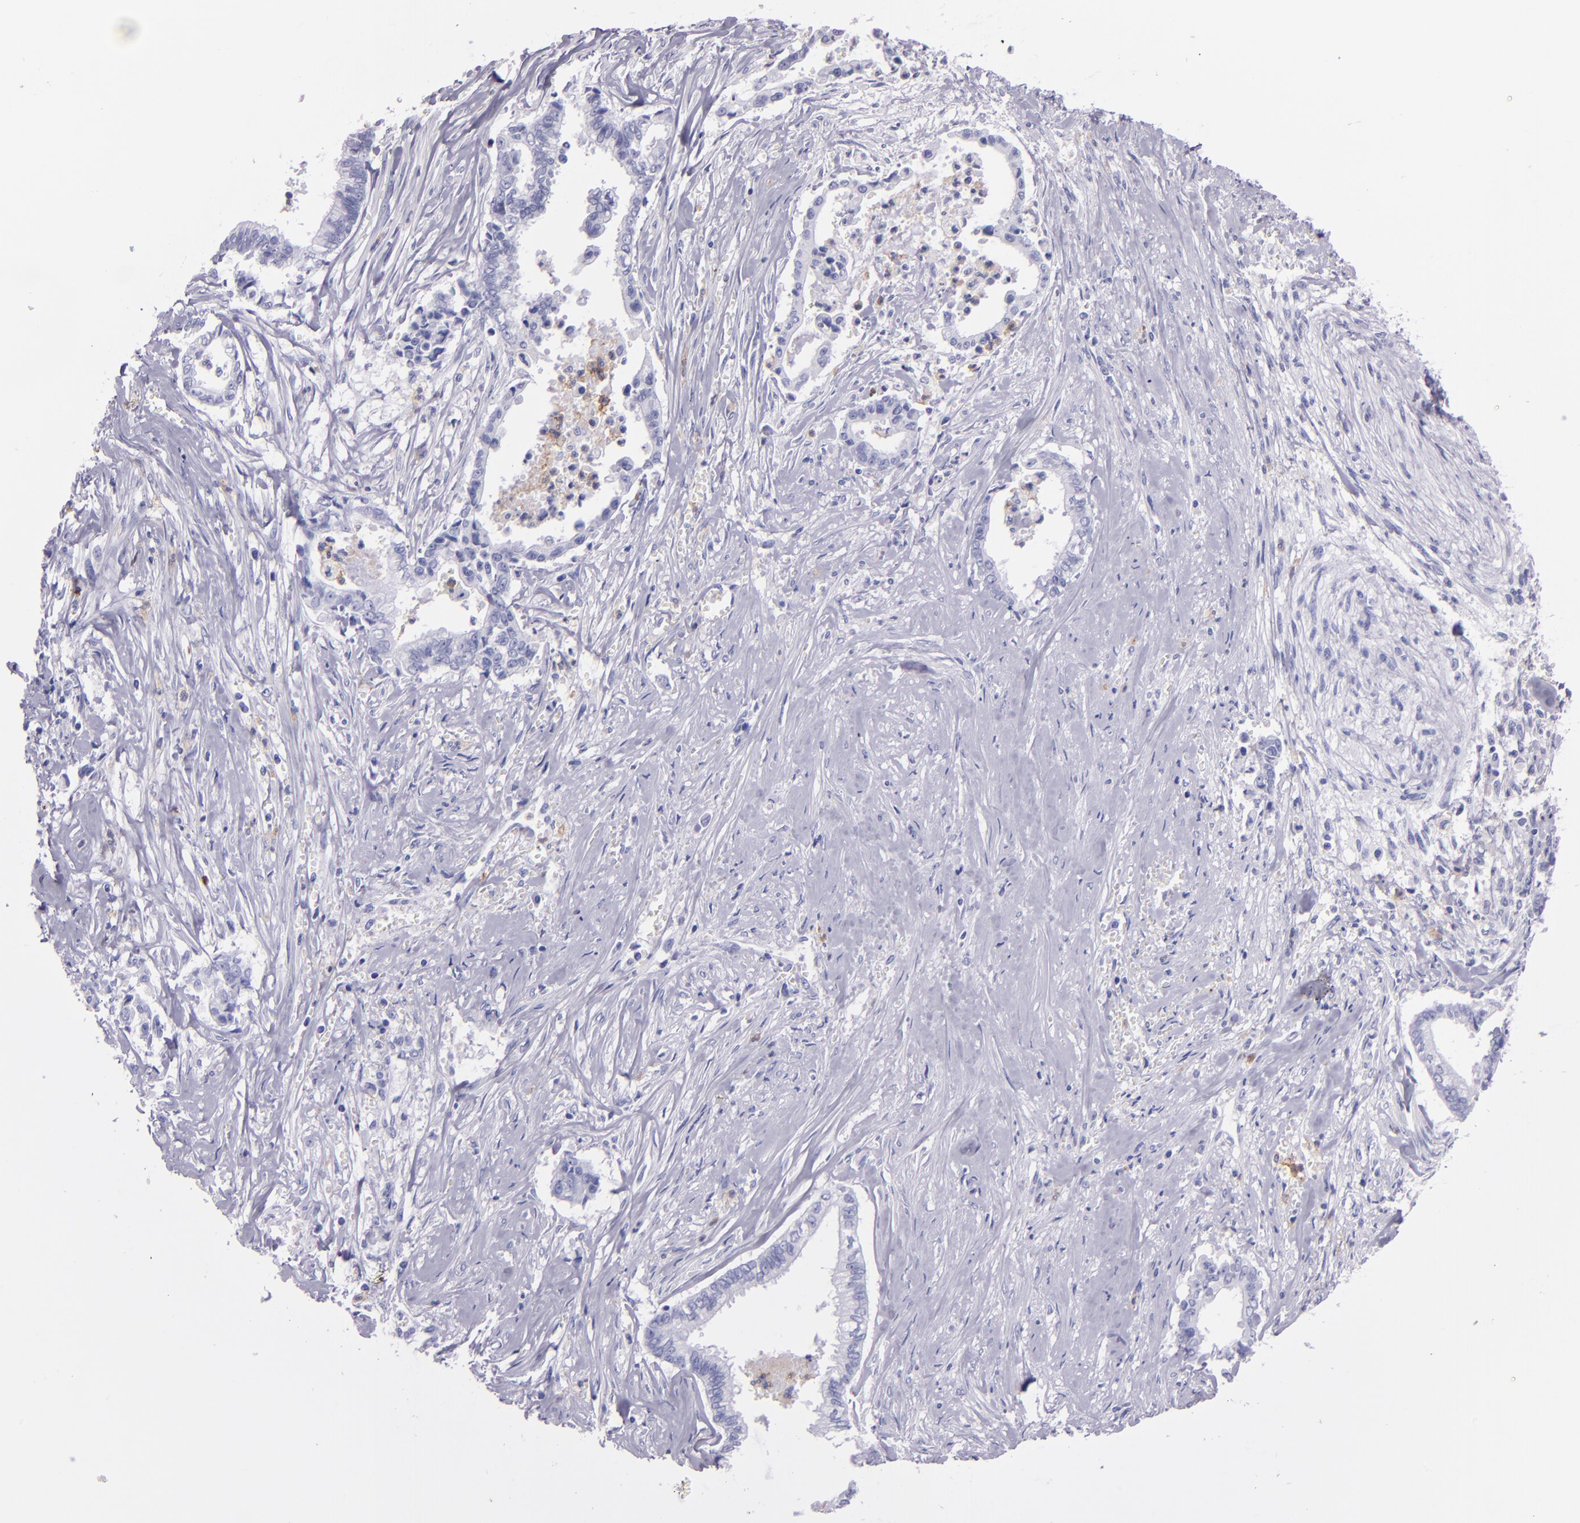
{"staining": {"intensity": "negative", "quantity": "none", "location": "none"}, "tissue": "liver cancer", "cell_type": "Tumor cells", "image_type": "cancer", "snomed": [{"axis": "morphology", "description": "Cholangiocarcinoma"}, {"axis": "topography", "description": "Liver"}], "caption": "IHC photomicrograph of neoplastic tissue: human liver cholangiocarcinoma stained with DAB (3,3'-diaminobenzidine) exhibits no significant protein positivity in tumor cells. (Stains: DAB immunohistochemistry (IHC) with hematoxylin counter stain, Microscopy: brightfield microscopy at high magnification).", "gene": "CR1", "patient": {"sex": "male", "age": 57}}